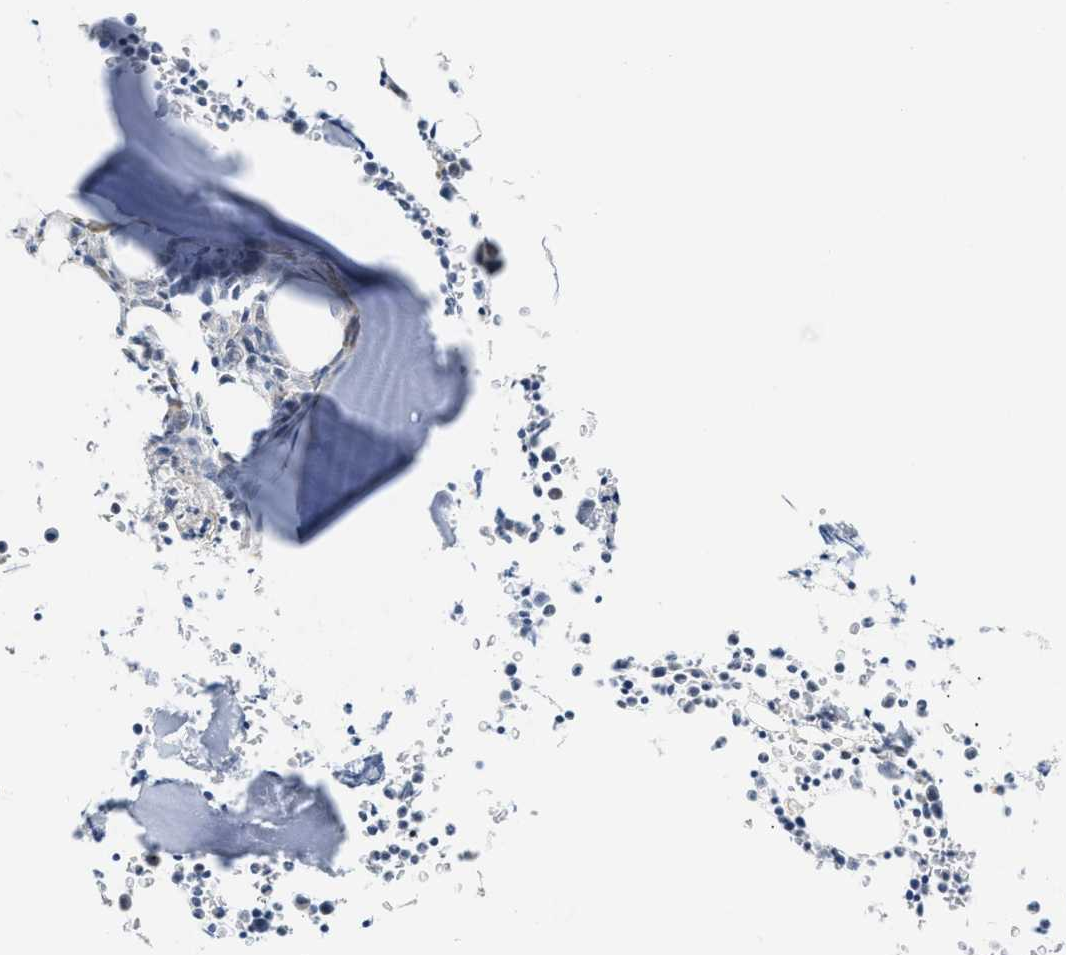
{"staining": {"intensity": "strong", "quantity": "25%-75%", "location": "nuclear"}, "tissue": "bone marrow", "cell_type": "Hematopoietic cells", "image_type": "normal", "snomed": [{"axis": "morphology", "description": "Normal tissue, NOS"}, {"axis": "morphology", "description": "Inflammation, NOS"}, {"axis": "topography", "description": "Bone marrow"}], "caption": "Immunohistochemical staining of benign bone marrow reveals 25%-75% levels of strong nuclear protein positivity in about 25%-75% of hematopoietic cells. (DAB = brown stain, brightfield microscopy at high magnification).", "gene": "NPS", "patient": {"sex": "female", "age": 40}}